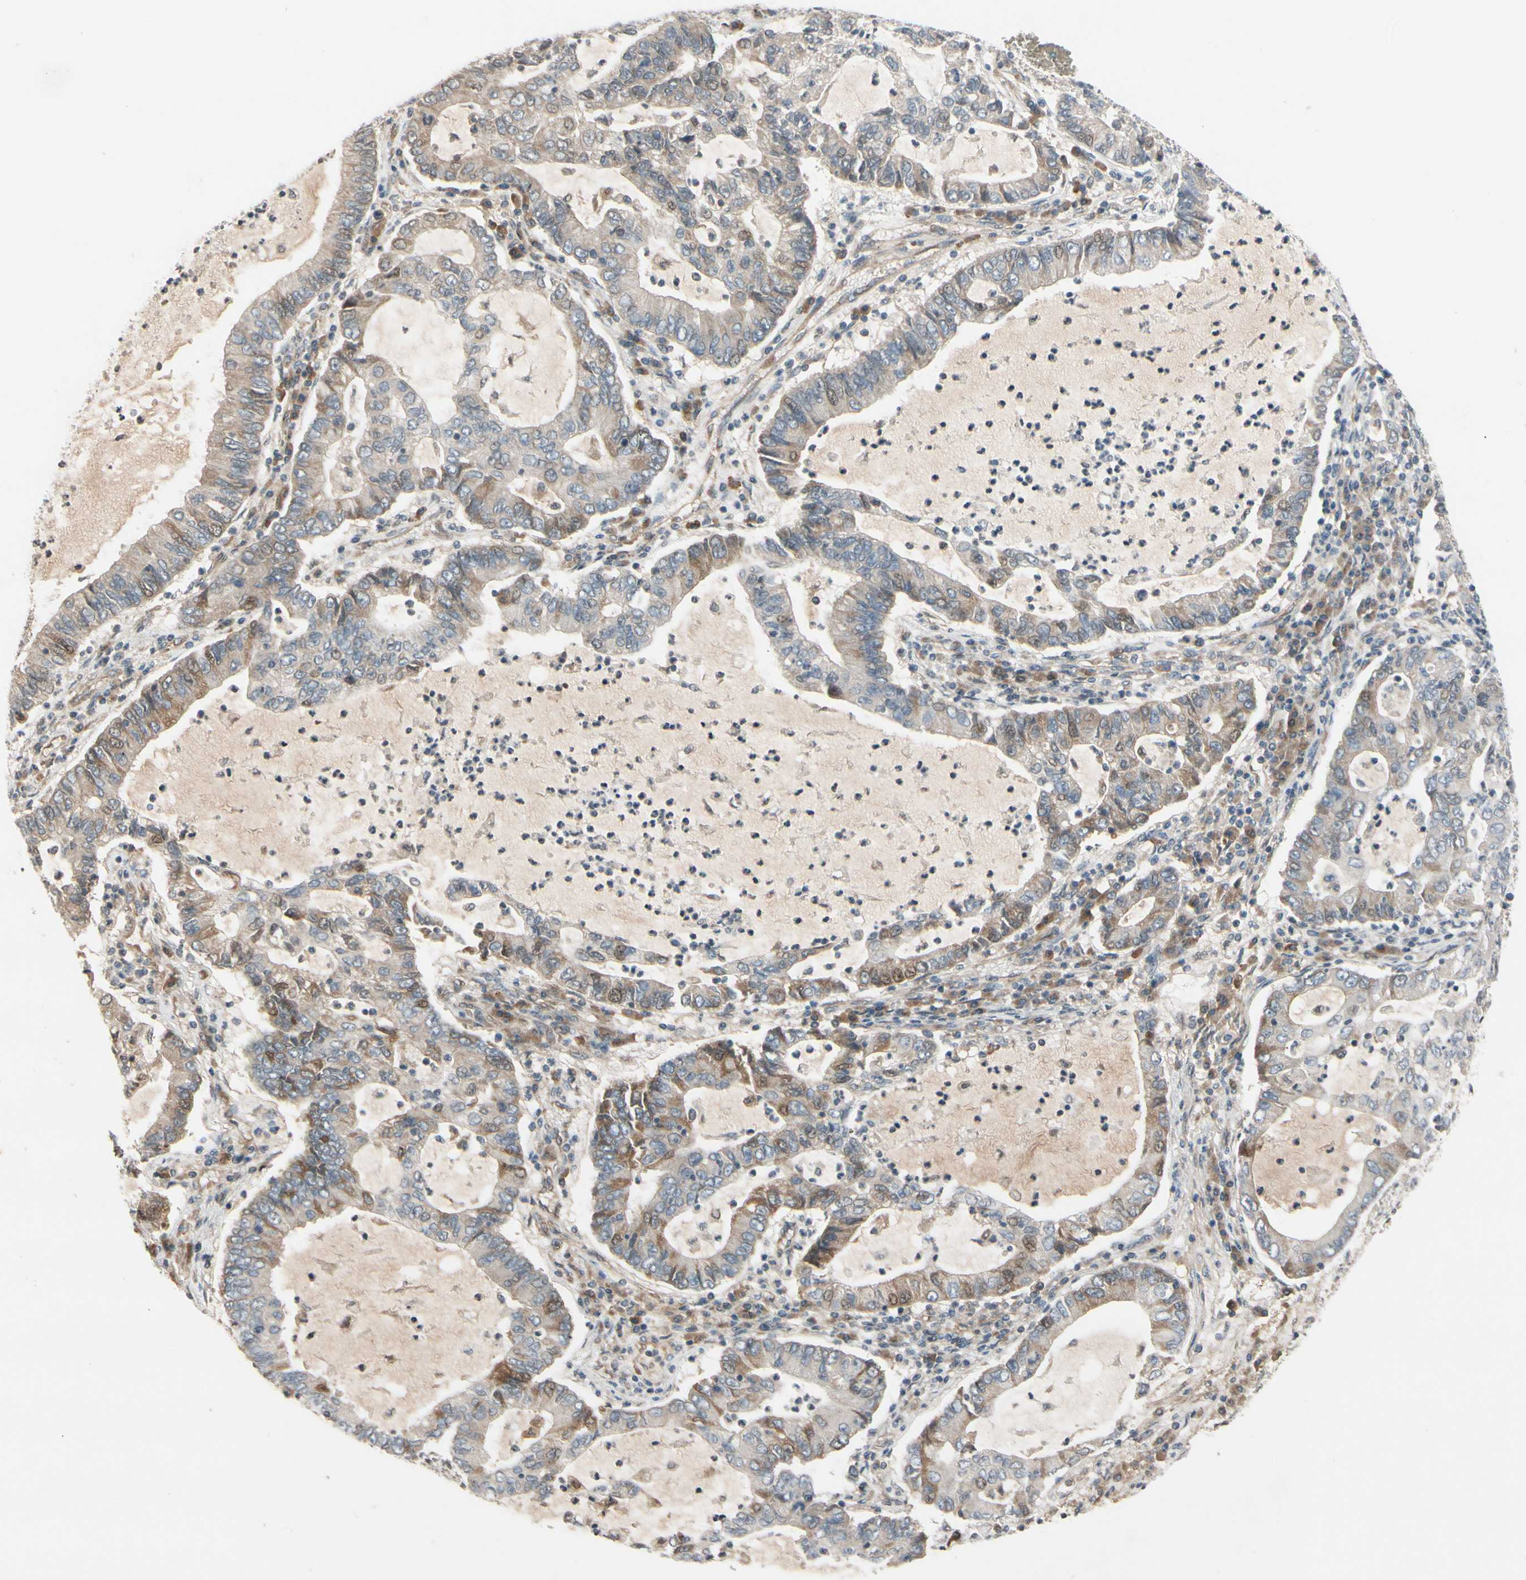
{"staining": {"intensity": "weak", "quantity": "25%-75%", "location": "cytoplasmic/membranous"}, "tissue": "lung cancer", "cell_type": "Tumor cells", "image_type": "cancer", "snomed": [{"axis": "morphology", "description": "Adenocarcinoma, NOS"}, {"axis": "topography", "description": "Lung"}], "caption": "Lung adenocarcinoma stained for a protein (brown) exhibits weak cytoplasmic/membranous positive staining in about 25%-75% of tumor cells.", "gene": "FGF10", "patient": {"sex": "female", "age": 51}}